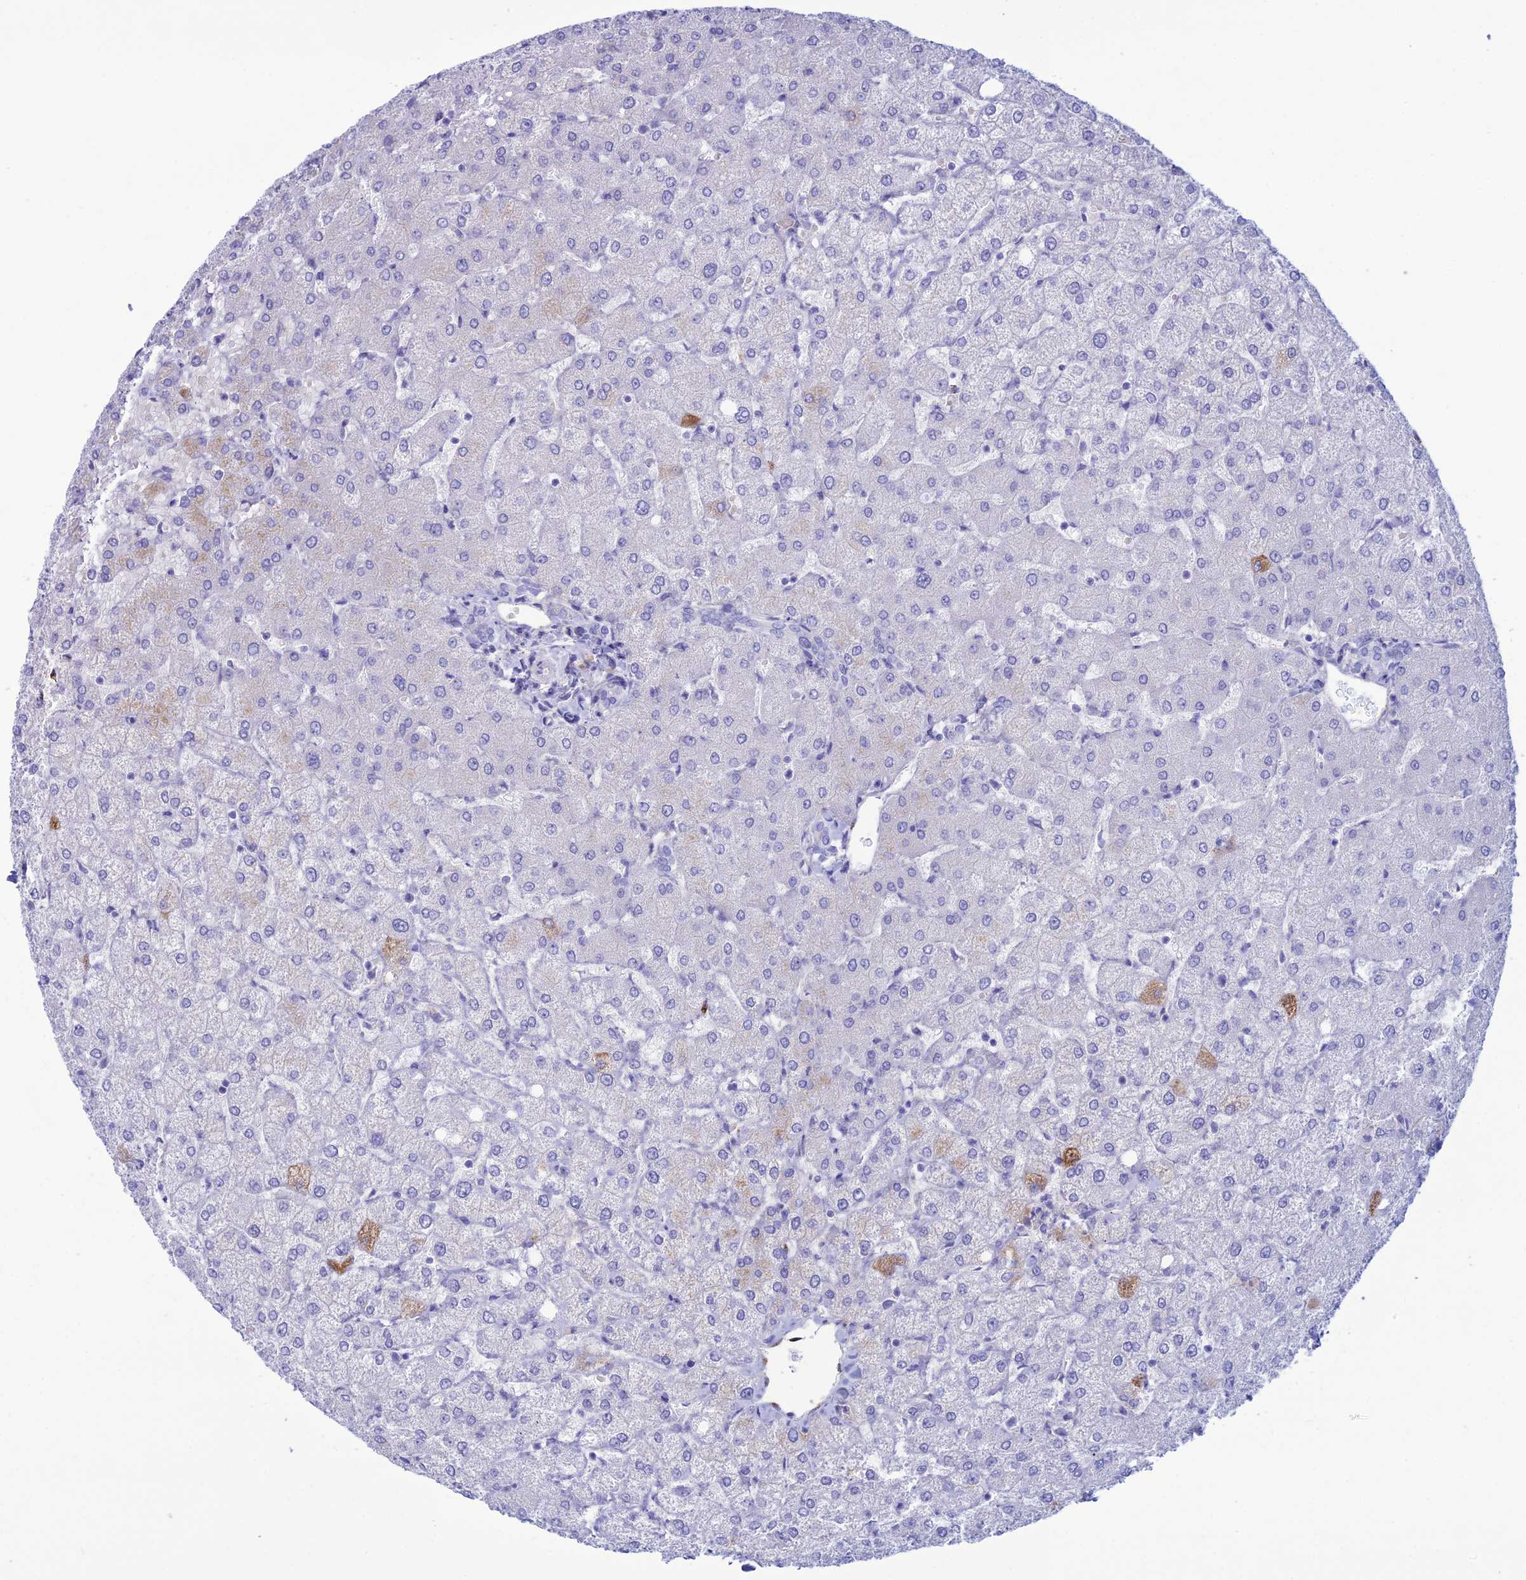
{"staining": {"intensity": "negative", "quantity": "none", "location": "none"}, "tissue": "liver", "cell_type": "Cholangiocytes", "image_type": "normal", "snomed": [{"axis": "morphology", "description": "Normal tissue, NOS"}, {"axis": "topography", "description": "Liver"}], "caption": "This image is of benign liver stained with IHC to label a protein in brown with the nuclei are counter-stained blue. There is no positivity in cholangiocytes. (Brightfield microscopy of DAB (3,3'-diaminobenzidine) immunohistochemistry at high magnification).", "gene": "CDC42EP5", "patient": {"sex": "female", "age": 54}}